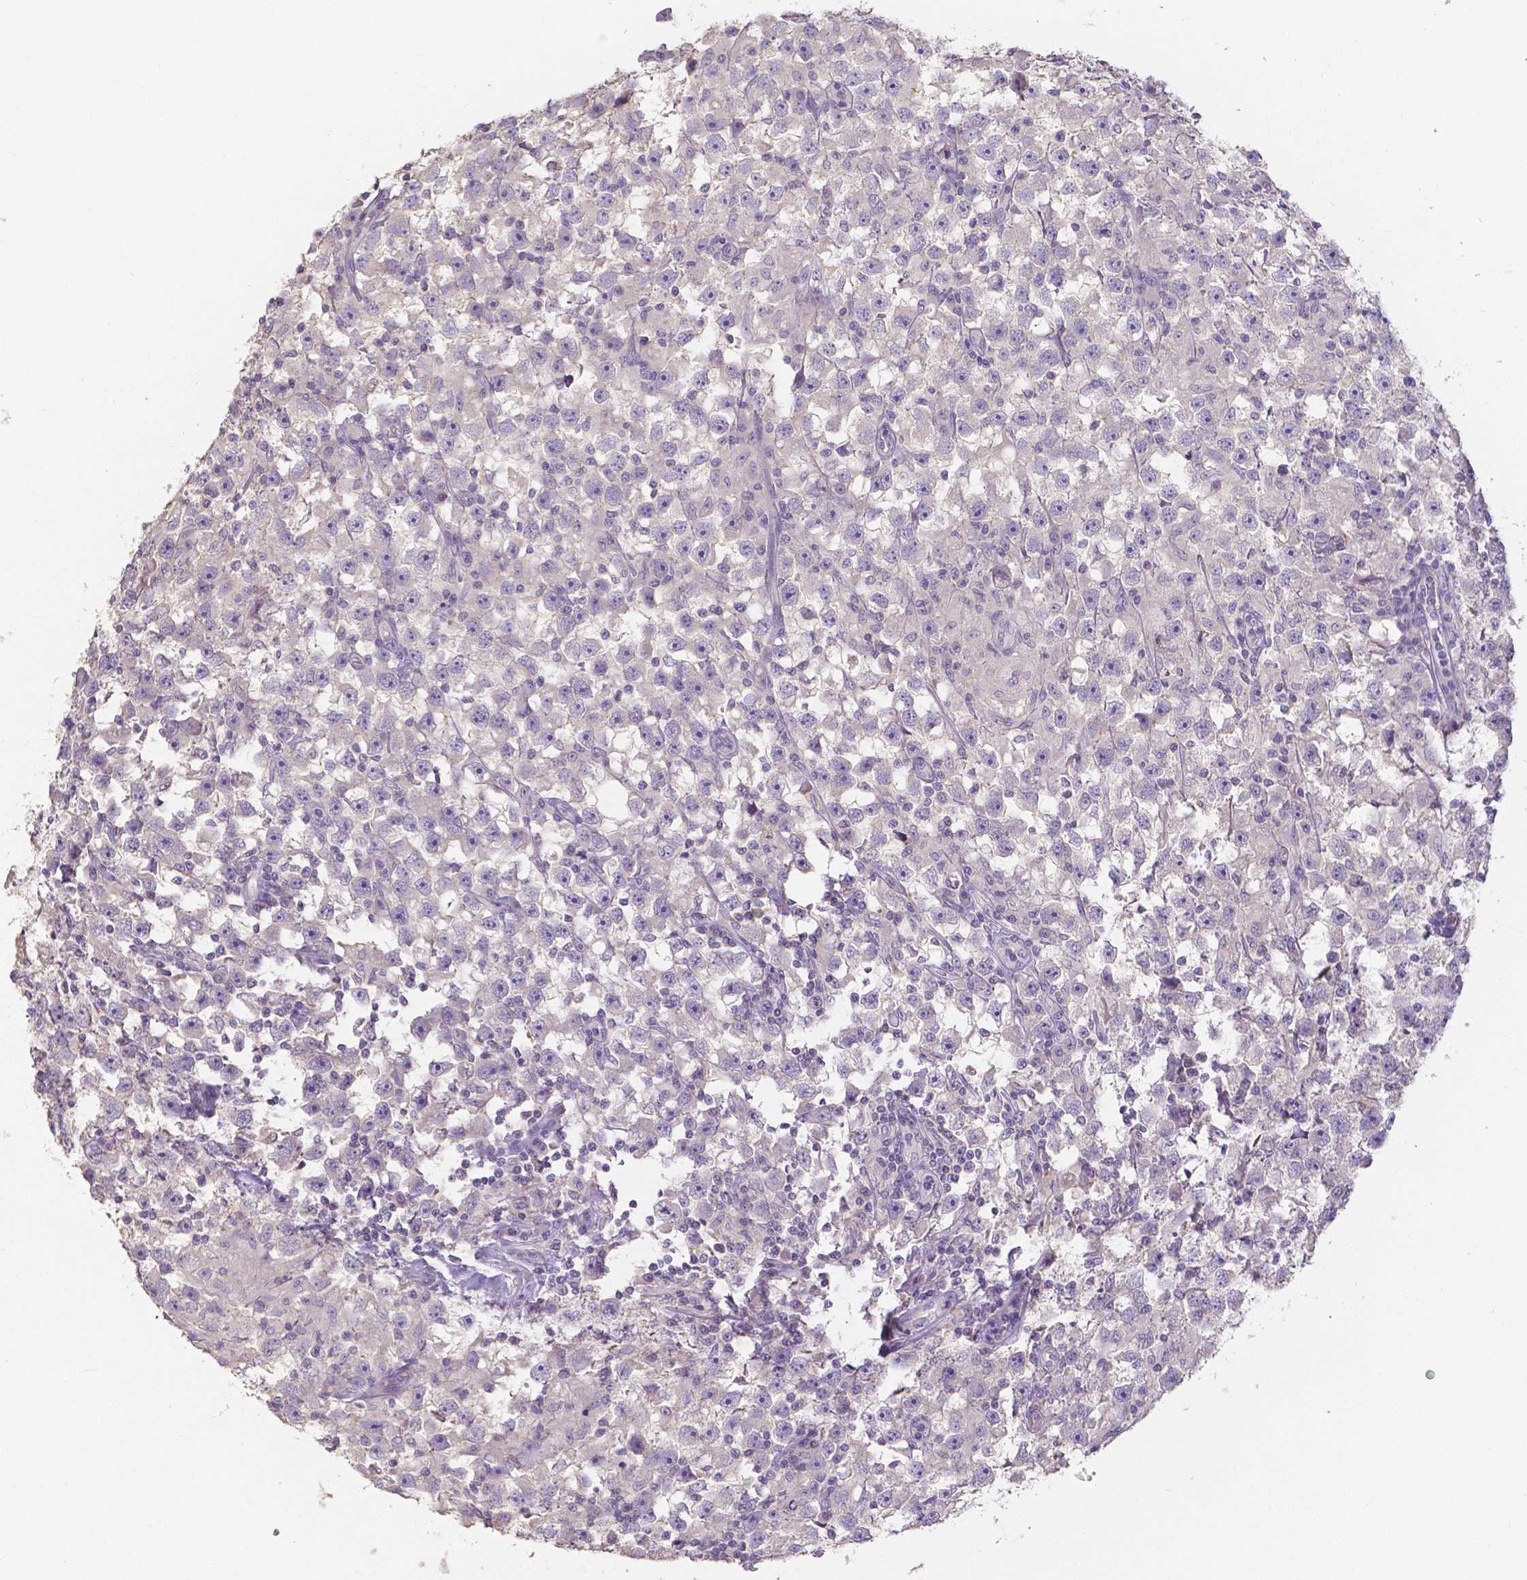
{"staining": {"intensity": "negative", "quantity": "none", "location": "none"}, "tissue": "testis cancer", "cell_type": "Tumor cells", "image_type": "cancer", "snomed": [{"axis": "morphology", "description": "Seminoma, NOS"}, {"axis": "topography", "description": "Testis"}], "caption": "This is a image of immunohistochemistry staining of seminoma (testis), which shows no staining in tumor cells.", "gene": "CRMP1", "patient": {"sex": "male", "age": 33}}